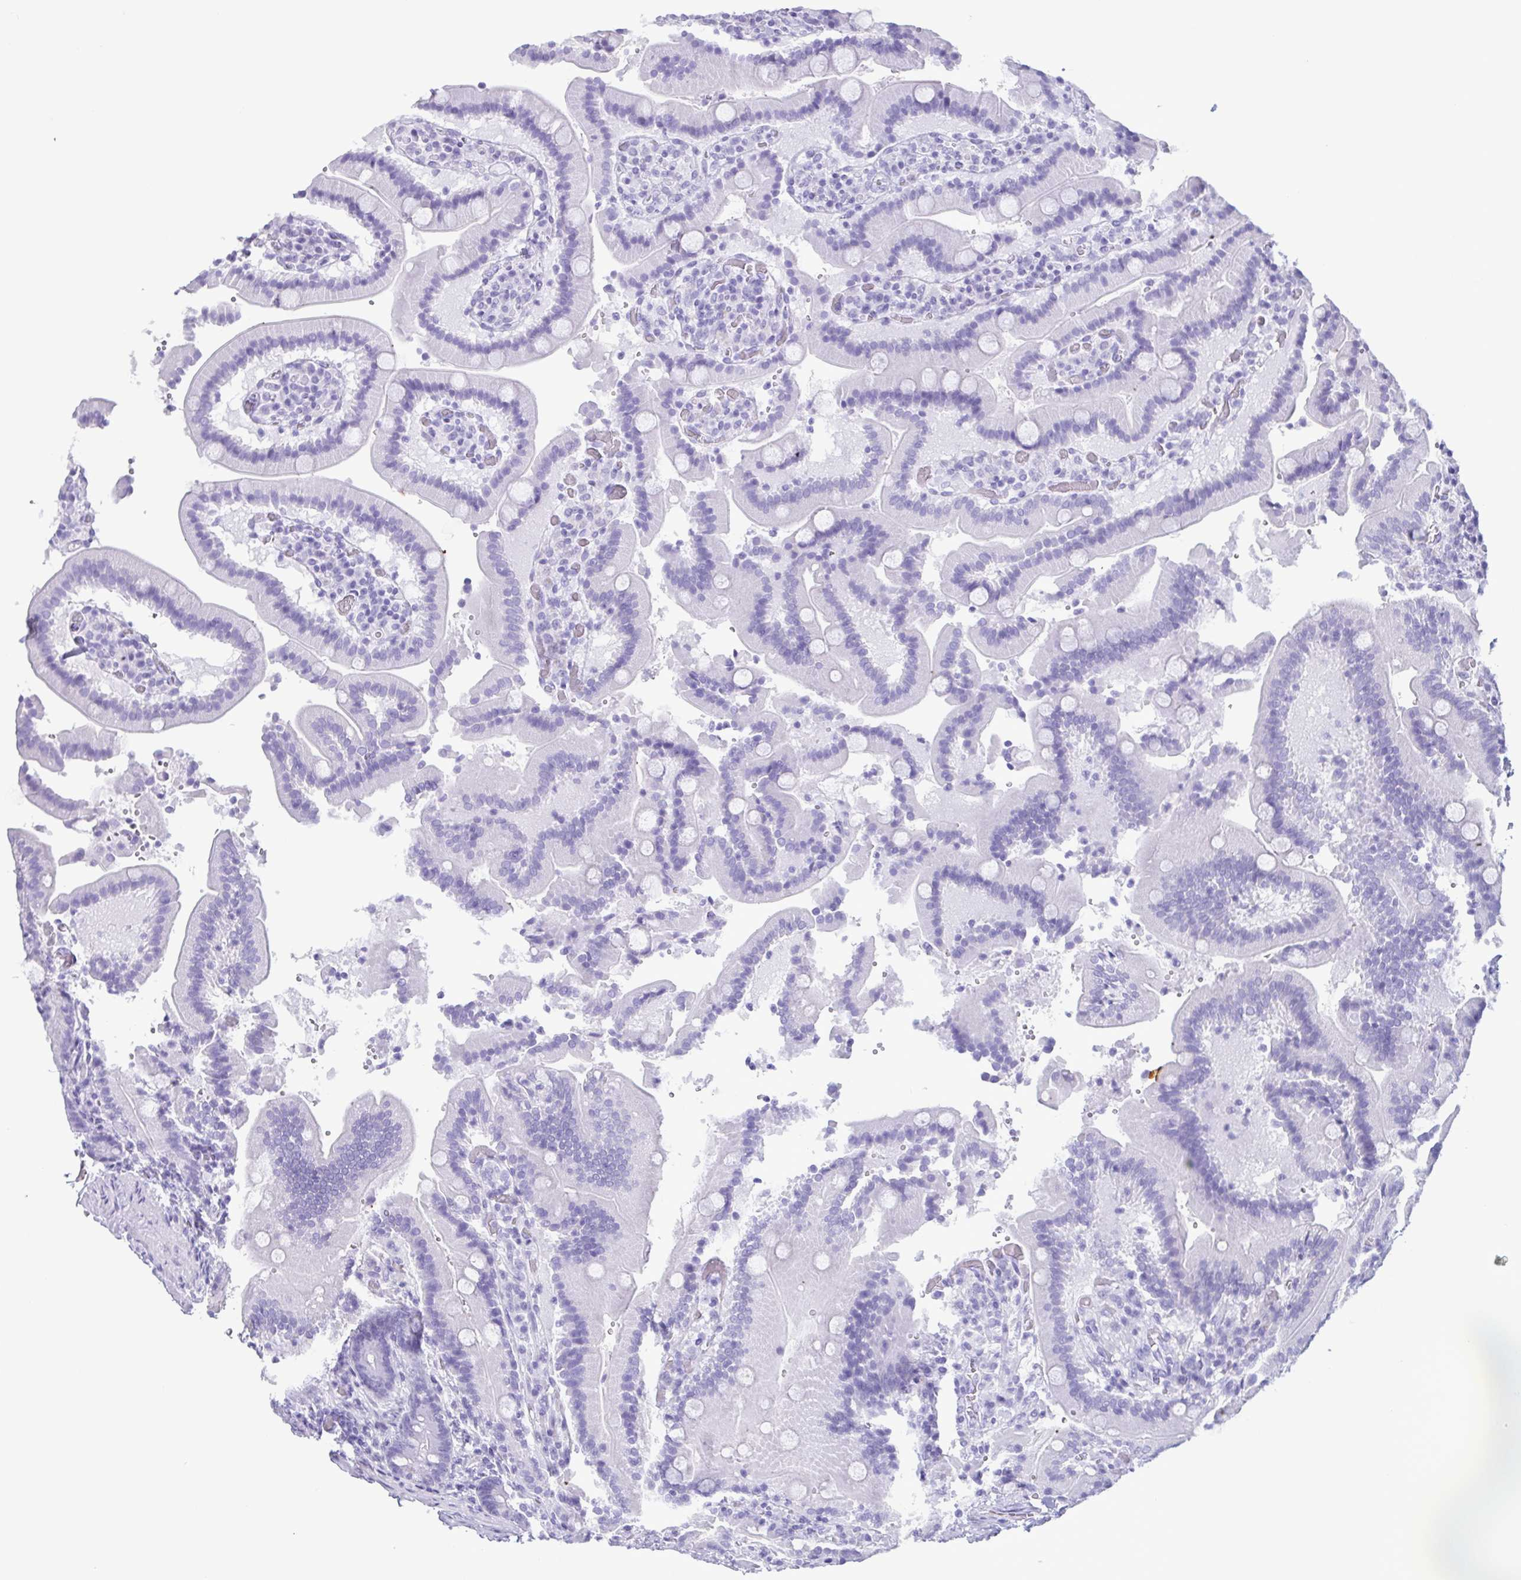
{"staining": {"intensity": "negative", "quantity": "none", "location": "none"}, "tissue": "duodenum", "cell_type": "Glandular cells", "image_type": "normal", "snomed": [{"axis": "morphology", "description": "Normal tissue, NOS"}, {"axis": "topography", "description": "Duodenum"}], "caption": "The micrograph reveals no significant expression in glandular cells of duodenum. (Stains: DAB (3,3'-diaminobenzidine) immunohistochemistry with hematoxylin counter stain, Microscopy: brightfield microscopy at high magnification).", "gene": "LTF", "patient": {"sex": "female", "age": 62}}